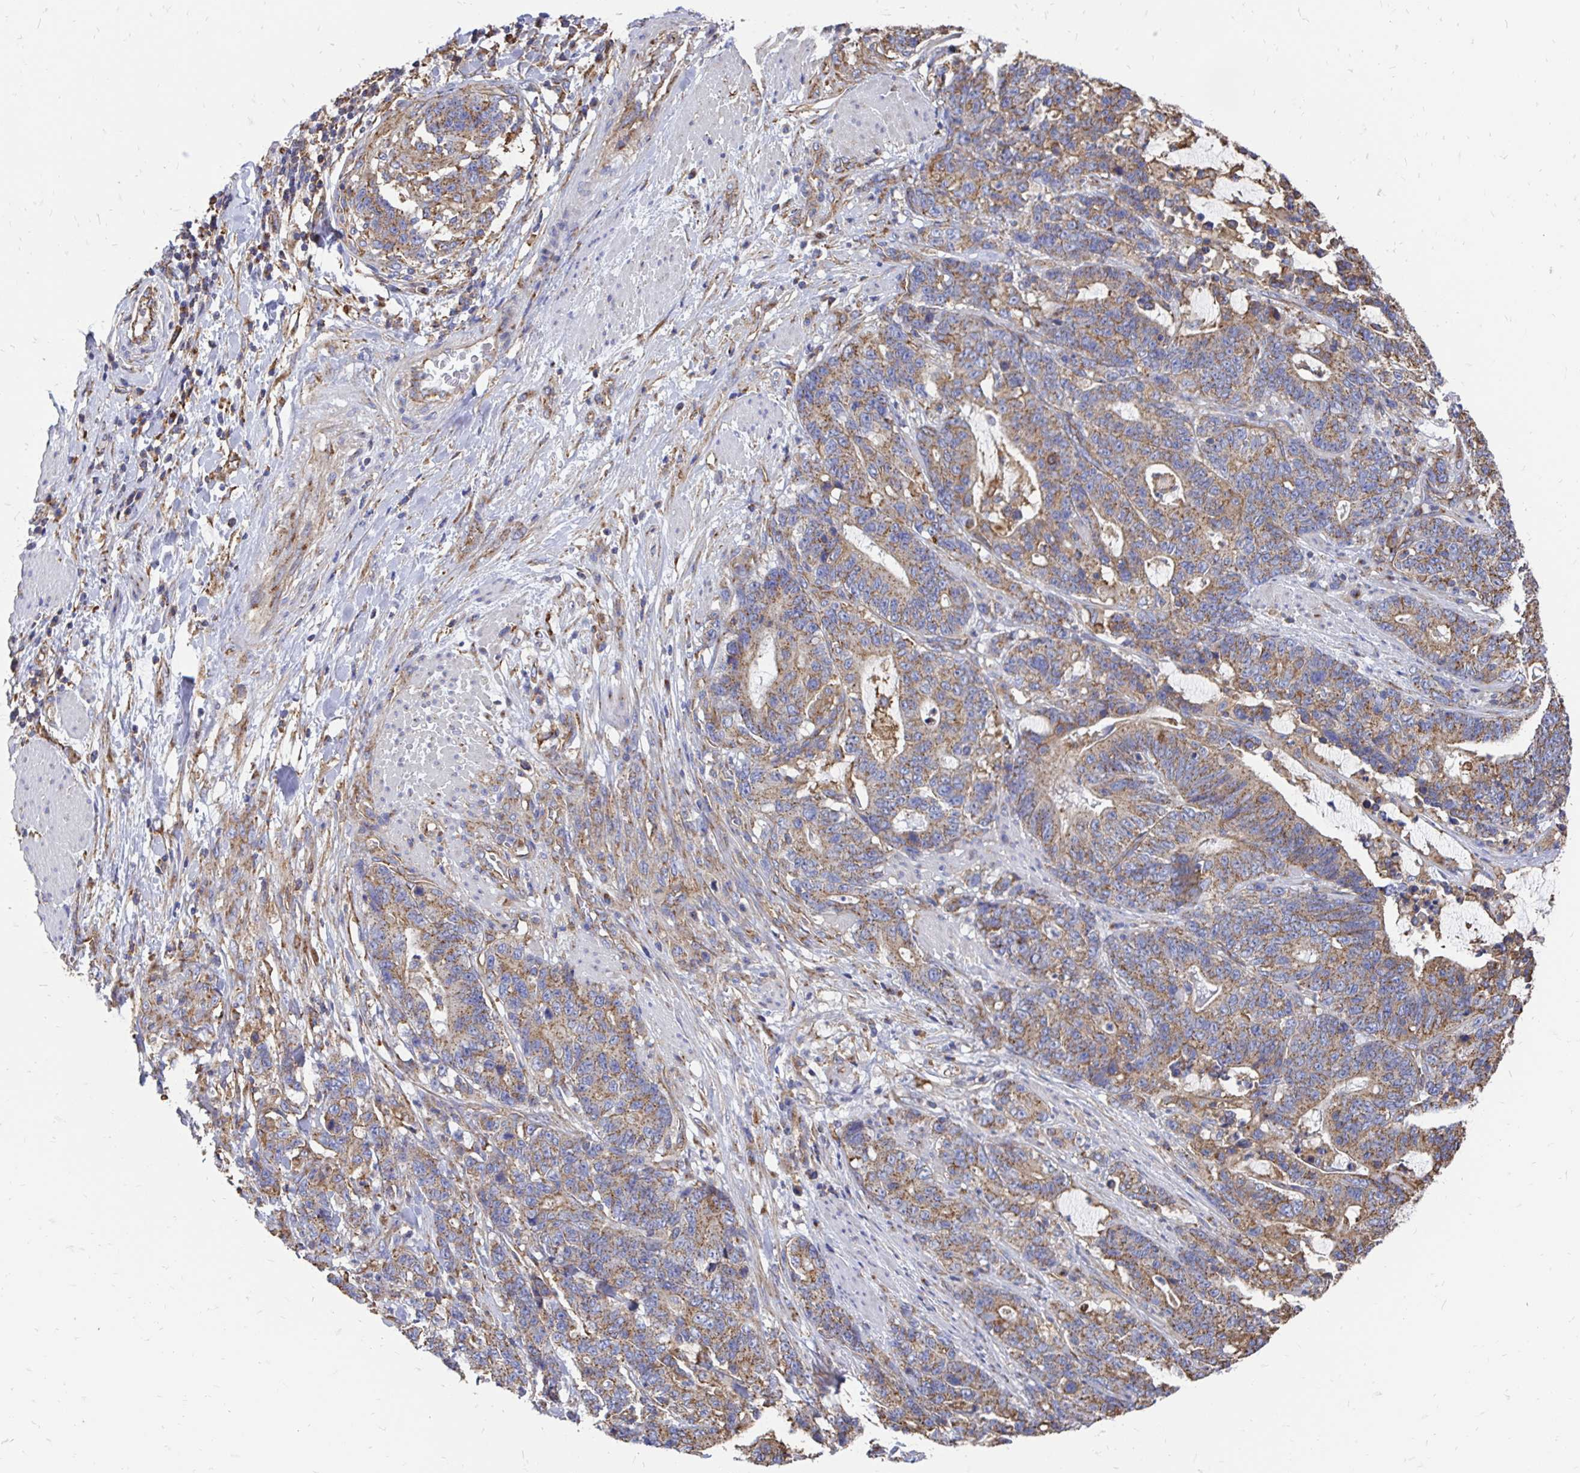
{"staining": {"intensity": "moderate", "quantity": "25%-75%", "location": "cytoplasmic/membranous"}, "tissue": "stomach cancer", "cell_type": "Tumor cells", "image_type": "cancer", "snomed": [{"axis": "morphology", "description": "Normal tissue, NOS"}, {"axis": "morphology", "description": "Adenocarcinoma, NOS"}, {"axis": "topography", "description": "Stomach"}], "caption": "IHC image of neoplastic tissue: human stomach cancer stained using IHC reveals medium levels of moderate protein expression localized specifically in the cytoplasmic/membranous of tumor cells, appearing as a cytoplasmic/membranous brown color.", "gene": "CLTC", "patient": {"sex": "female", "age": 64}}